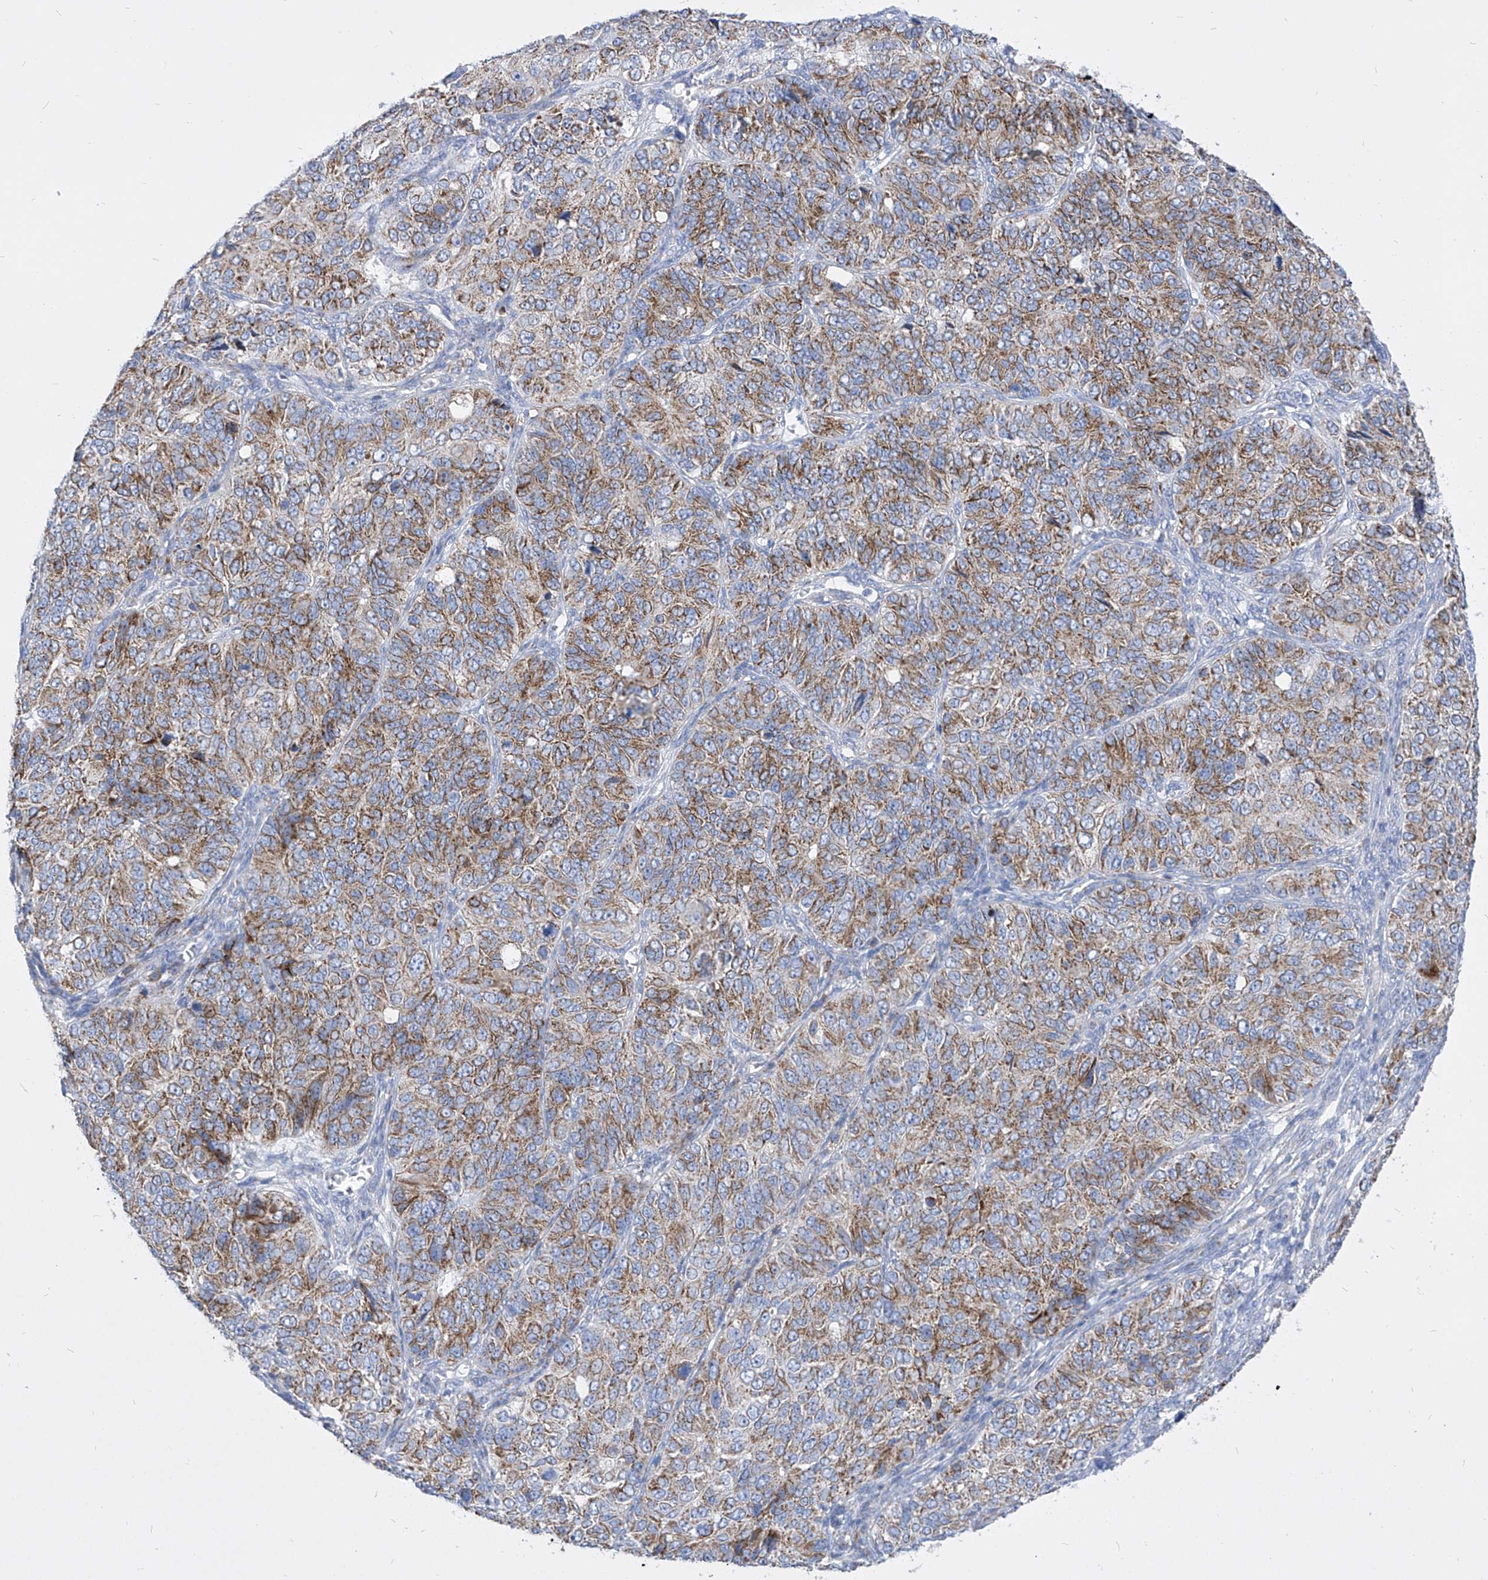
{"staining": {"intensity": "moderate", "quantity": ">75%", "location": "cytoplasmic/membranous"}, "tissue": "ovarian cancer", "cell_type": "Tumor cells", "image_type": "cancer", "snomed": [{"axis": "morphology", "description": "Carcinoma, endometroid"}, {"axis": "topography", "description": "Ovary"}], "caption": "Ovarian cancer stained with immunohistochemistry displays moderate cytoplasmic/membranous expression in approximately >75% of tumor cells.", "gene": "COQ3", "patient": {"sex": "female", "age": 51}}